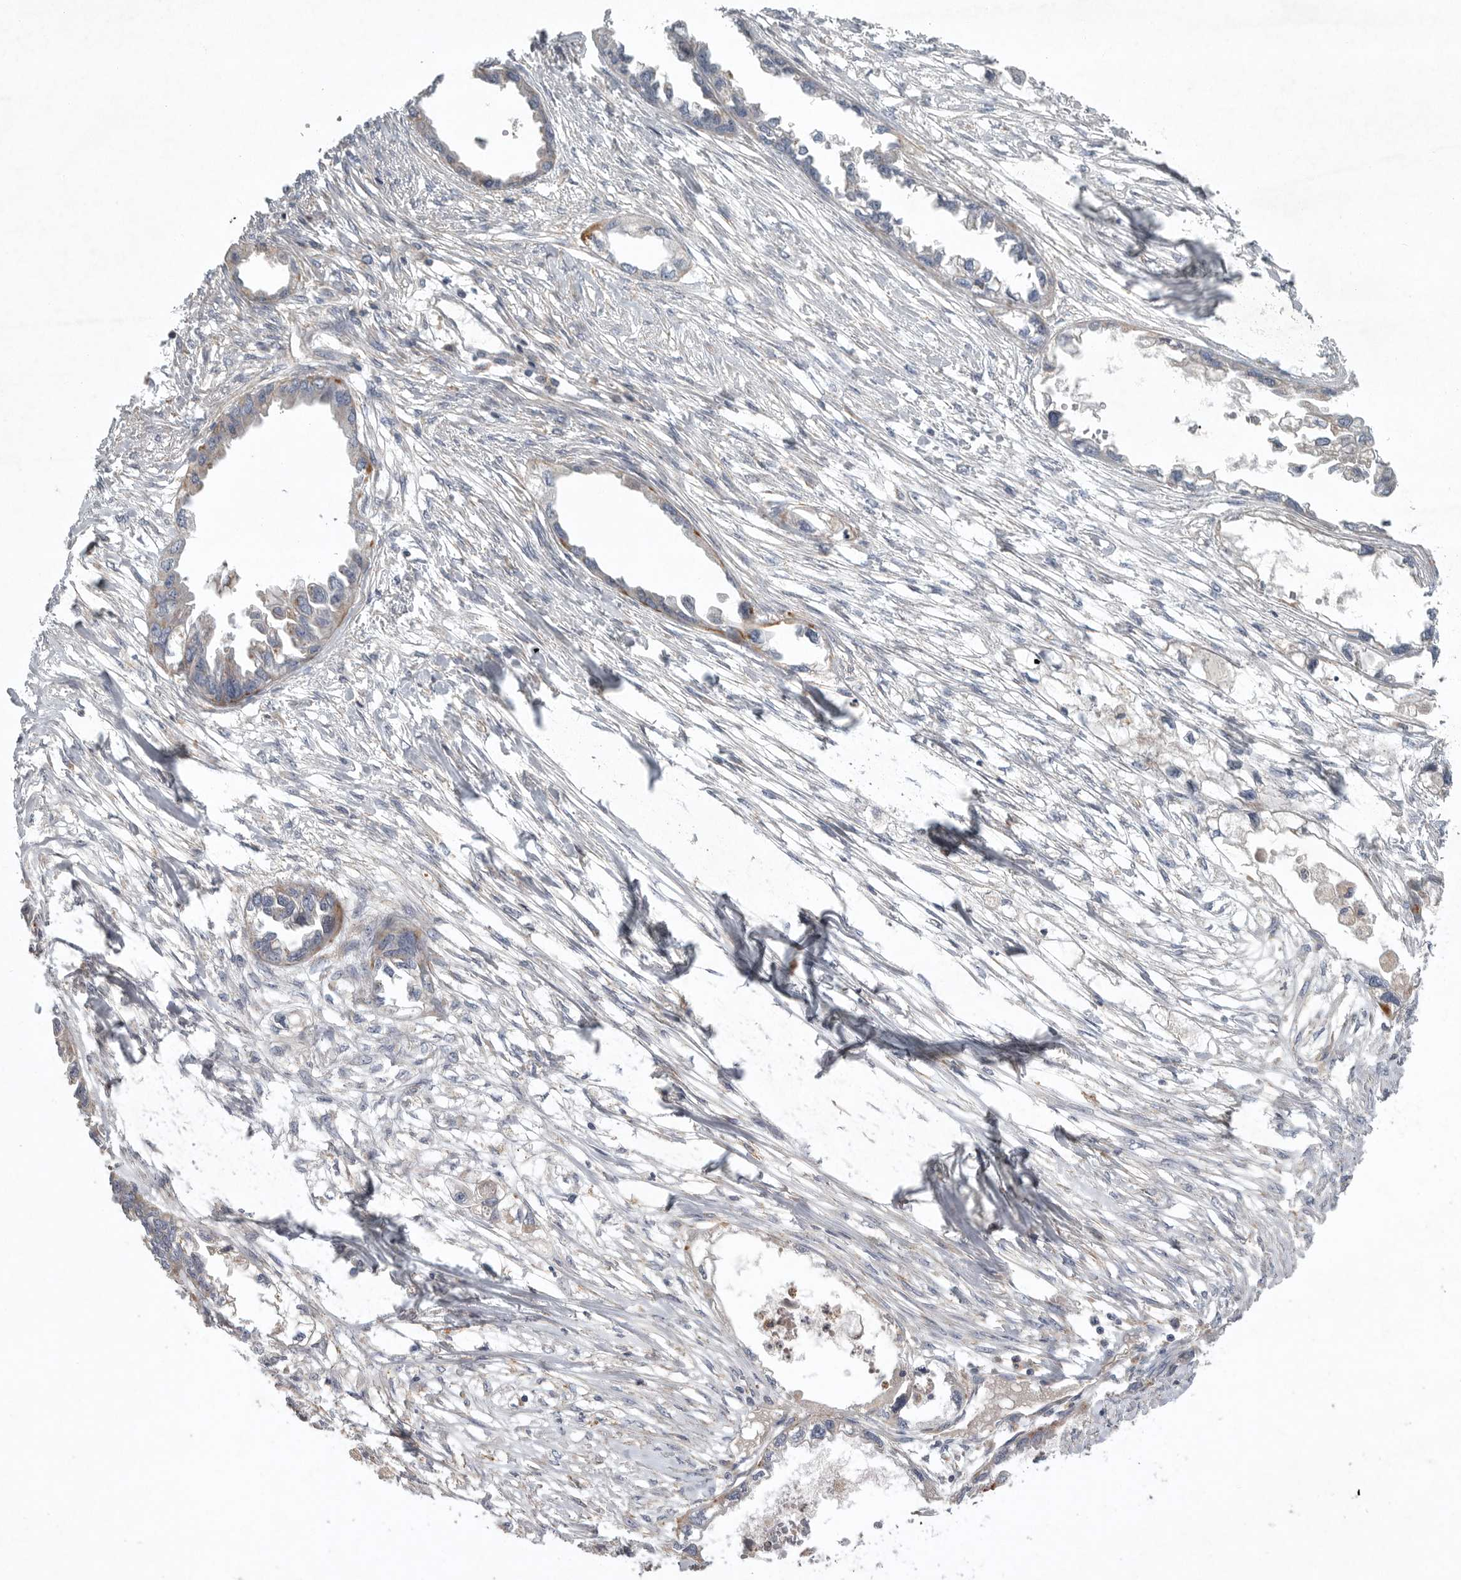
{"staining": {"intensity": "moderate", "quantity": "<25%", "location": "cytoplasmic/membranous"}, "tissue": "endometrial cancer", "cell_type": "Tumor cells", "image_type": "cancer", "snomed": [{"axis": "morphology", "description": "Adenocarcinoma, NOS"}, {"axis": "morphology", "description": "Adenocarcinoma, metastatic, NOS"}, {"axis": "topography", "description": "Adipose tissue"}, {"axis": "topography", "description": "Endometrium"}], "caption": "Endometrial adenocarcinoma tissue reveals moderate cytoplasmic/membranous expression in approximately <25% of tumor cells", "gene": "LAMTOR3", "patient": {"sex": "female", "age": 67}}